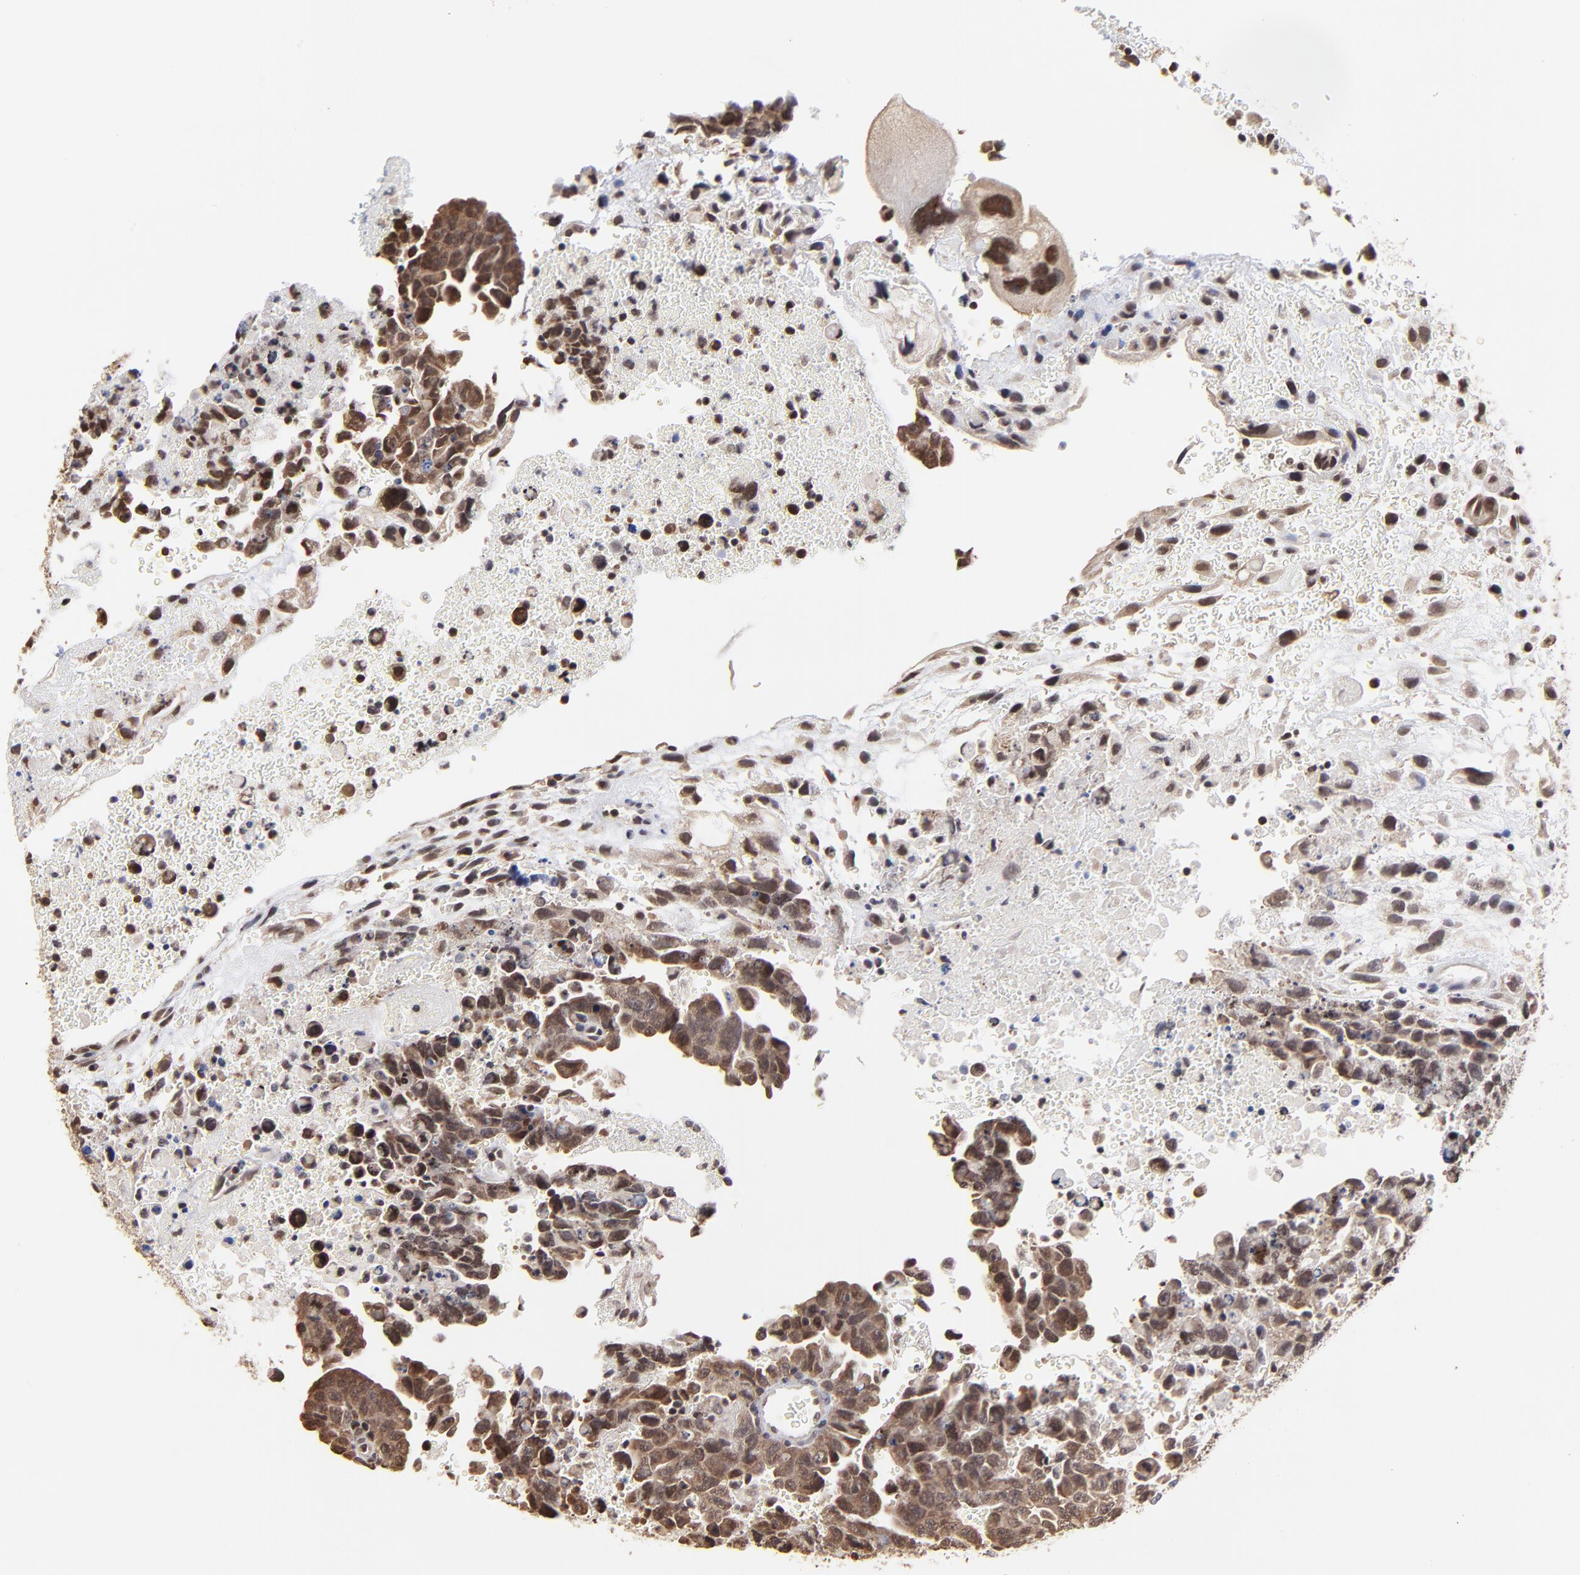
{"staining": {"intensity": "weak", "quantity": ">75%", "location": "cytoplasmic/membranous"}, "tissue": "testis cancer", "cell_type": "Tumor cells", "image_type": "cancer", "snomed": [{"axis": "morphology", "description": "Carcinoma, Embryonal, NOS"}, {"axis": "topography", "description": "Testis"}], "caption": "Immunohistochemical staining of human embryonal carcinoma (testis) reveals low levels of weak cytoplasmic/membranous protein positivity in about >75% of tumor cells.", "gene": "BRPF1", "patient": {"sex": "male", "age": 28}}